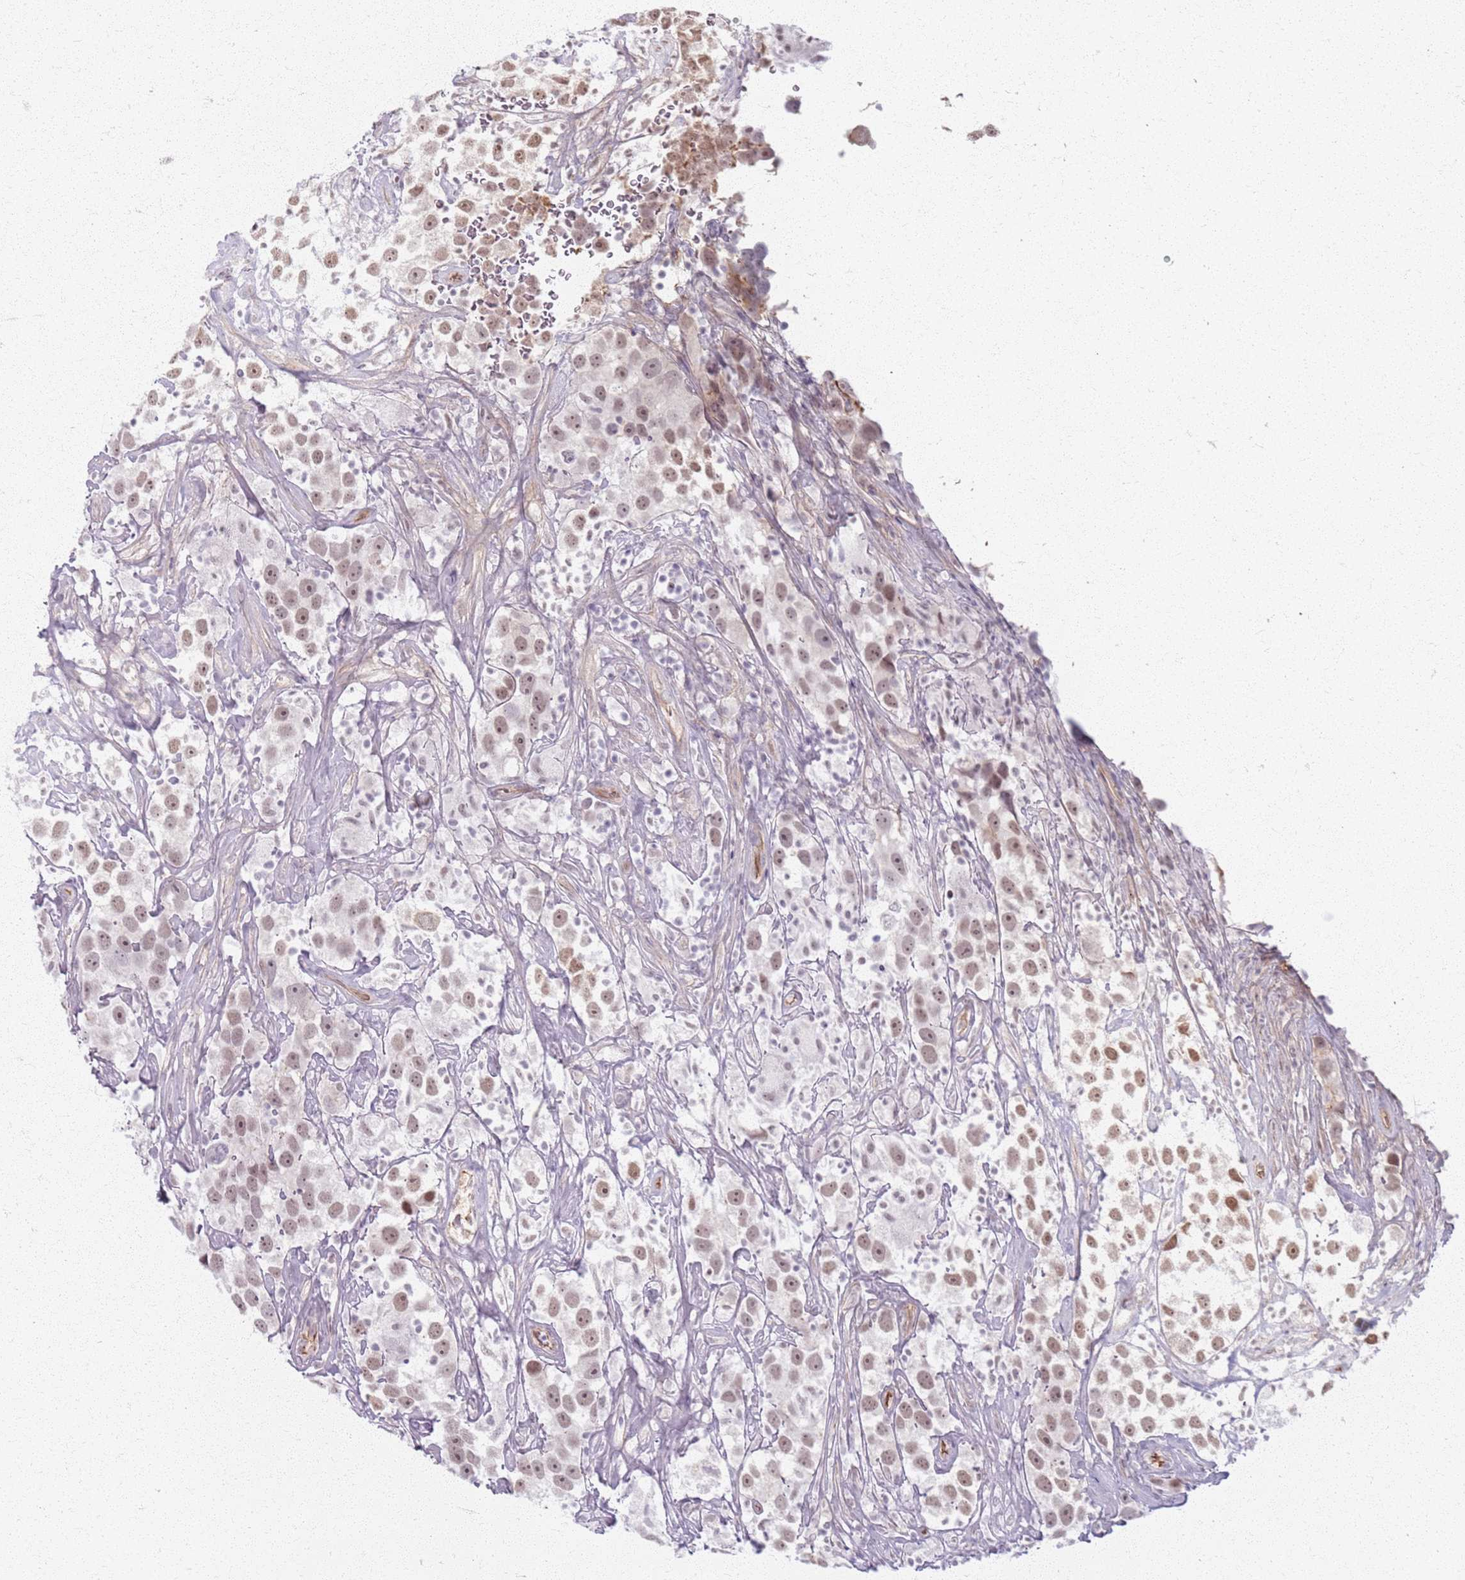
{"staining": {"intensity": "moderate", "quantity": "25%-75%", "location": "nuclear"}, "tissue": "testis cancer", "cell_type": "Tumor cells", "image_type": "cancer", "snomed": [{"axis": "morphology", "description": "Seminoma, NOS"}, {"axis": "topography", "description": "Testis"}], "caption": "Moderate nuclear protein staining is seen in approximately 25%-75% of tumor cells in testis cancer (seminoma).", "gene": "KCNA5", "patient": {"sex": "male", "age": 49}}